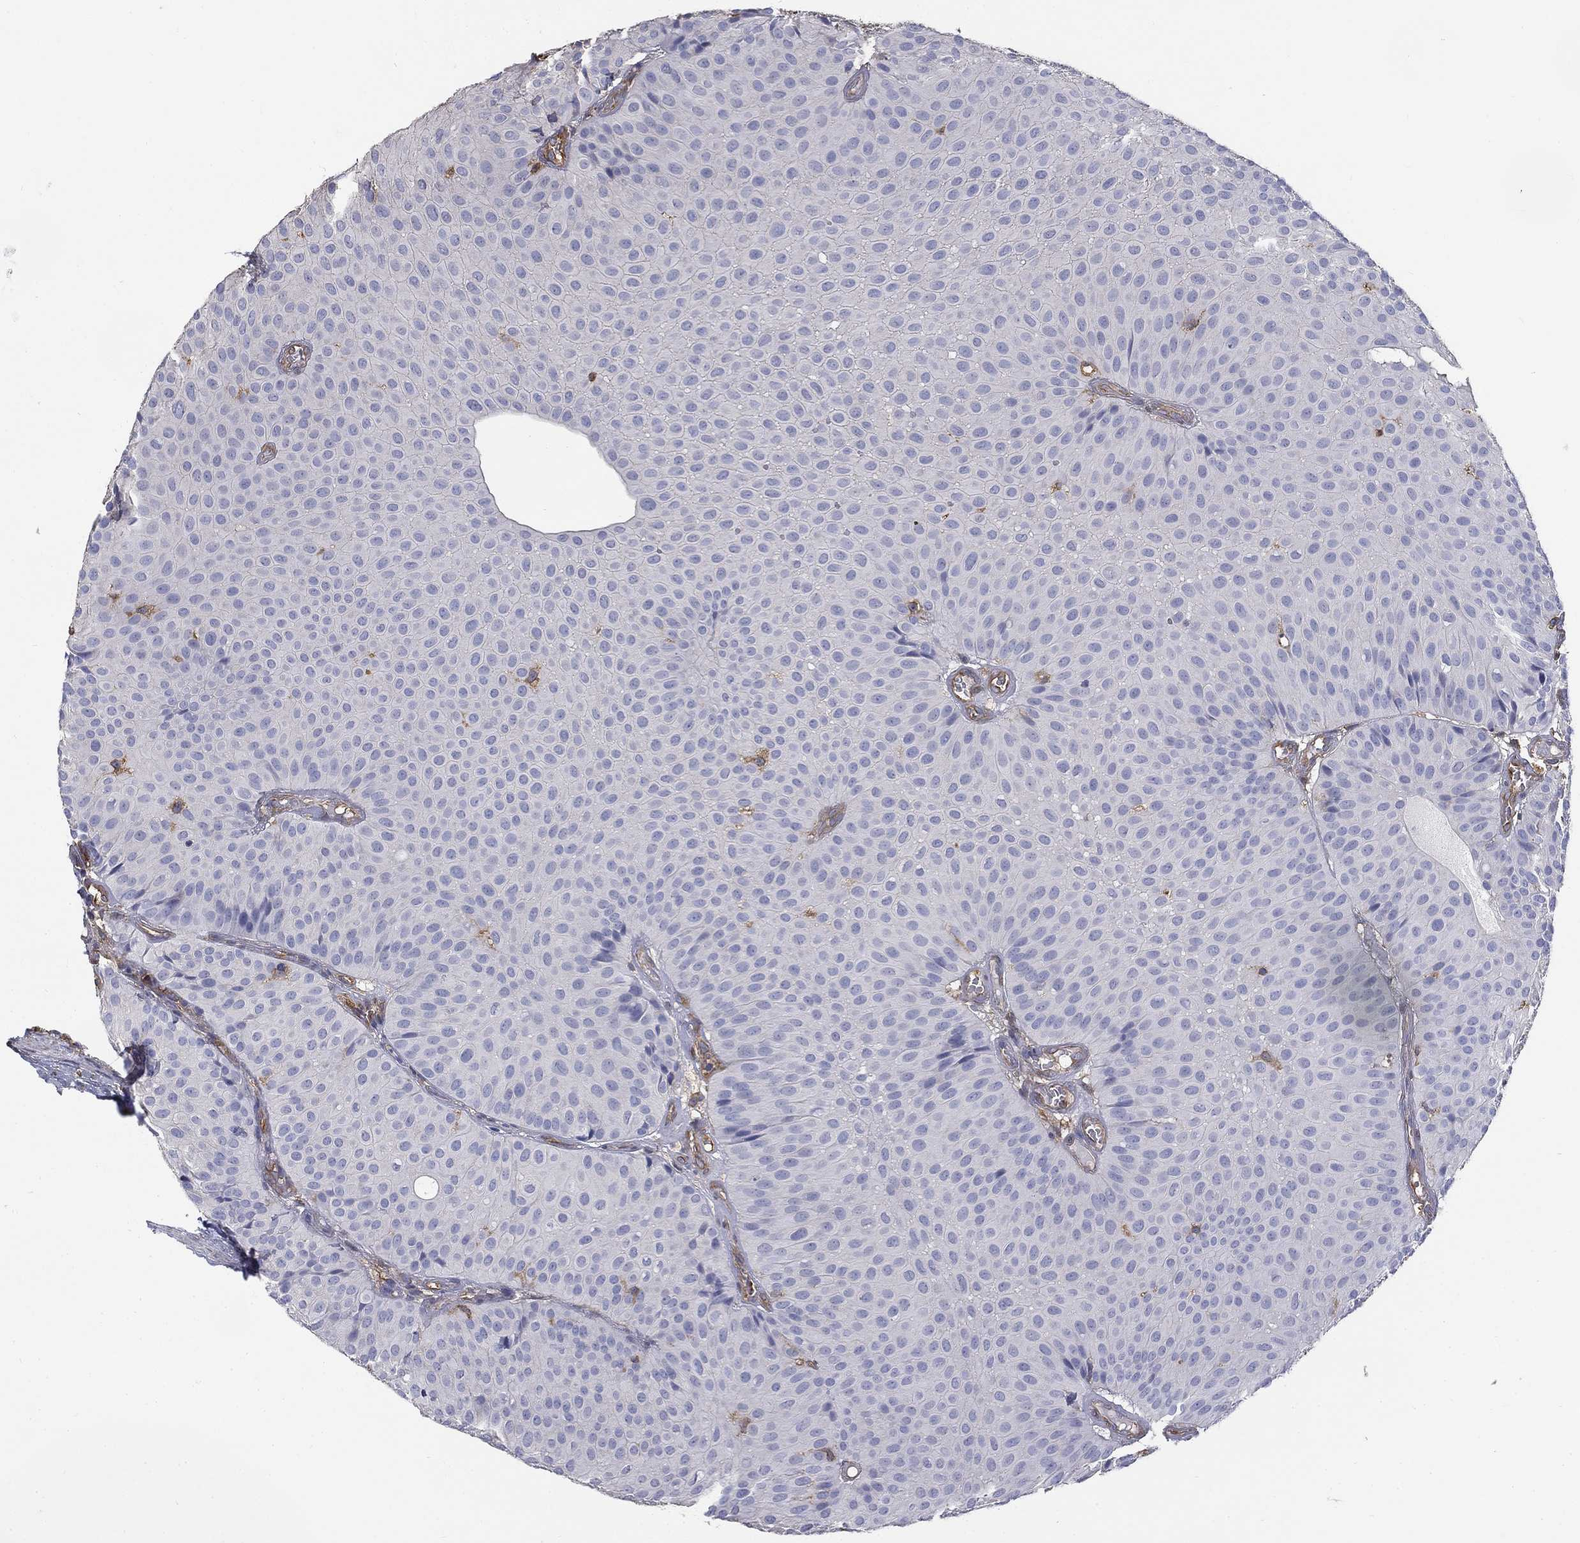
{"staining": {"intensity": "negative", "quantity": "none", "location": "none"}, "tissue": "urothelial cancer", "cell_type": "Tumor cells", "image_type": "cancer", "snomed": [{"axis": "morphology", "description": "Urothelial carcinoma, Low grade"}, {"axis": "topography", "description": "Urinary bladder"}], "caption": "The histopathology image exhibits no significant expression in tumor cells of urothelial cancer.", "gene": "DPYSL2", "patient": {"sex": "male", "age": 64}}